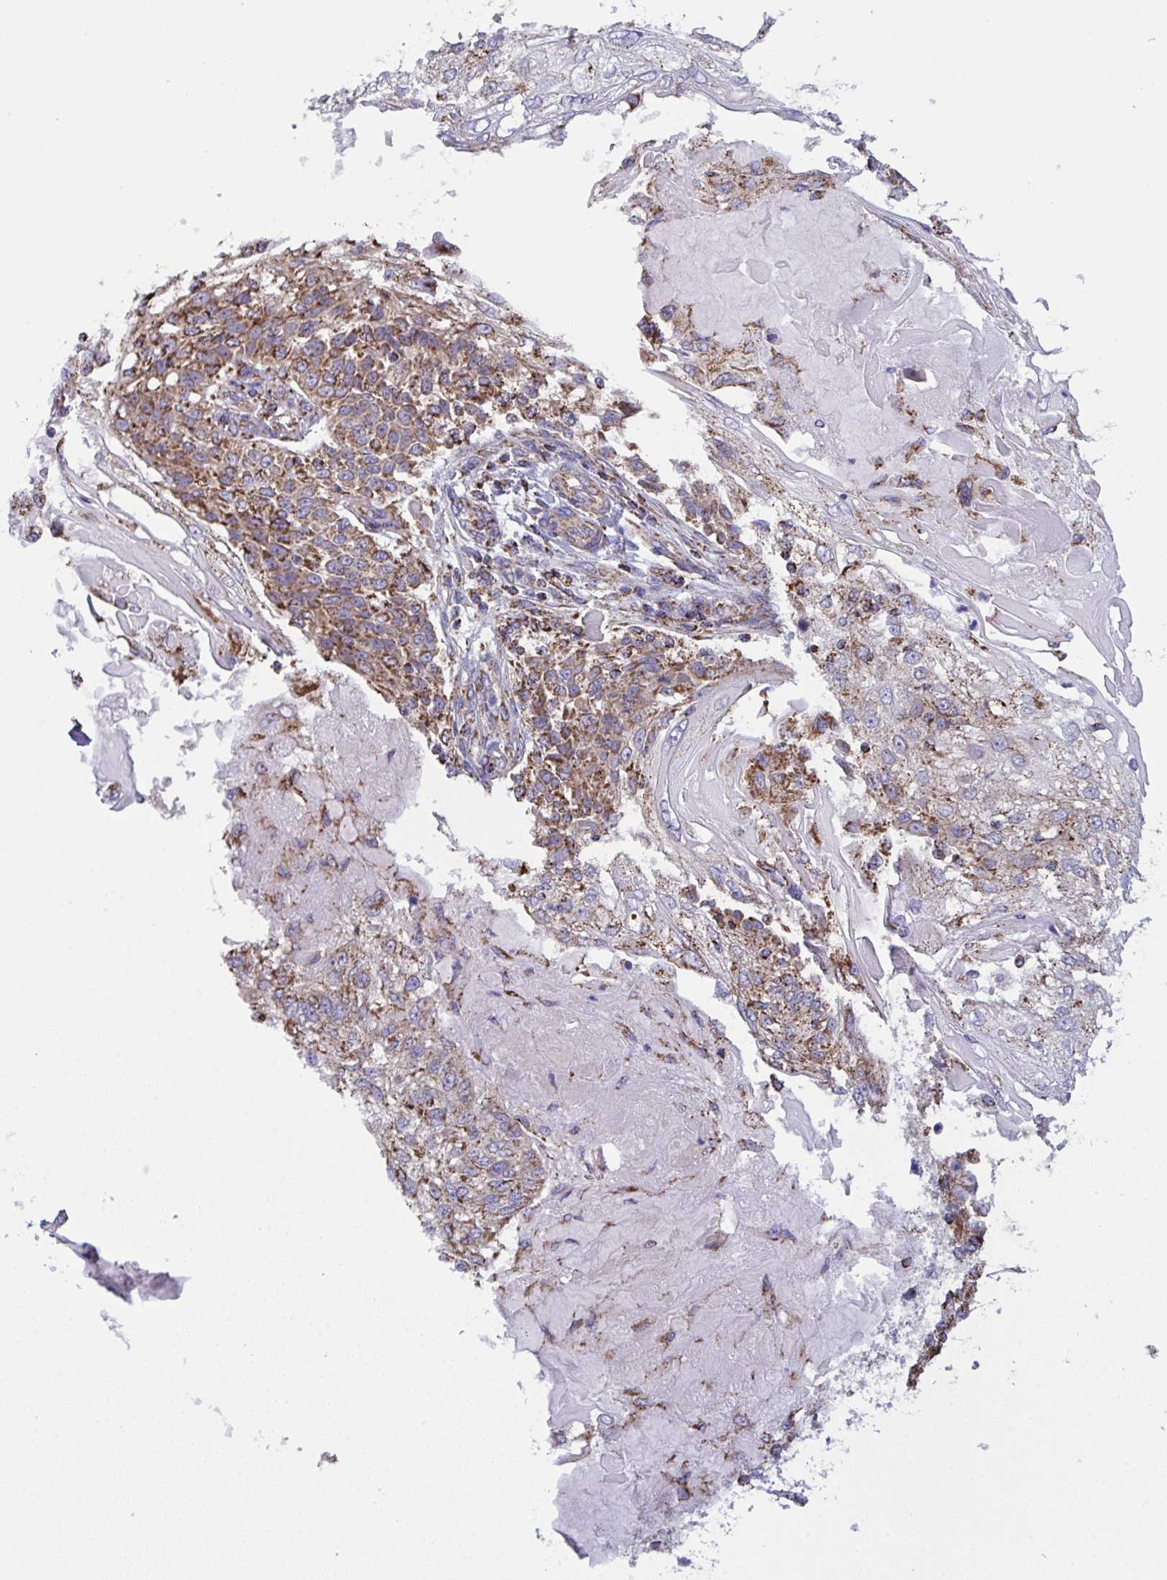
{"staining": {"intensity": "moderate", "quantity": ">75%", "location": "cytoplasmic/membranous"}, "tissue": "skin cancer", "cell_type": "Tumor cells", "image_type": "cancer", "snomed": [{"axis": "morphology", "description": "Normal tissue, NOS"}, {"axis": "morphology", "description": "Squamous cell carcinoma, NOS"}, {"axis": "topography", "description": "Skin"}], "caption": "A medium amount of moderate cytoplasmic/membranous staining is seen in approximately >75% of tumor cells in skin squamous cell carcinoma tissue. The protein of interest is stained brown, and the nuclei are stained in blue (DAB (3,3'-diaminobenzidine) IHC with brightfield microscopy, high magnification).", "gene": "CSDE1", "patient": {"sex": "female", "age": 83}}